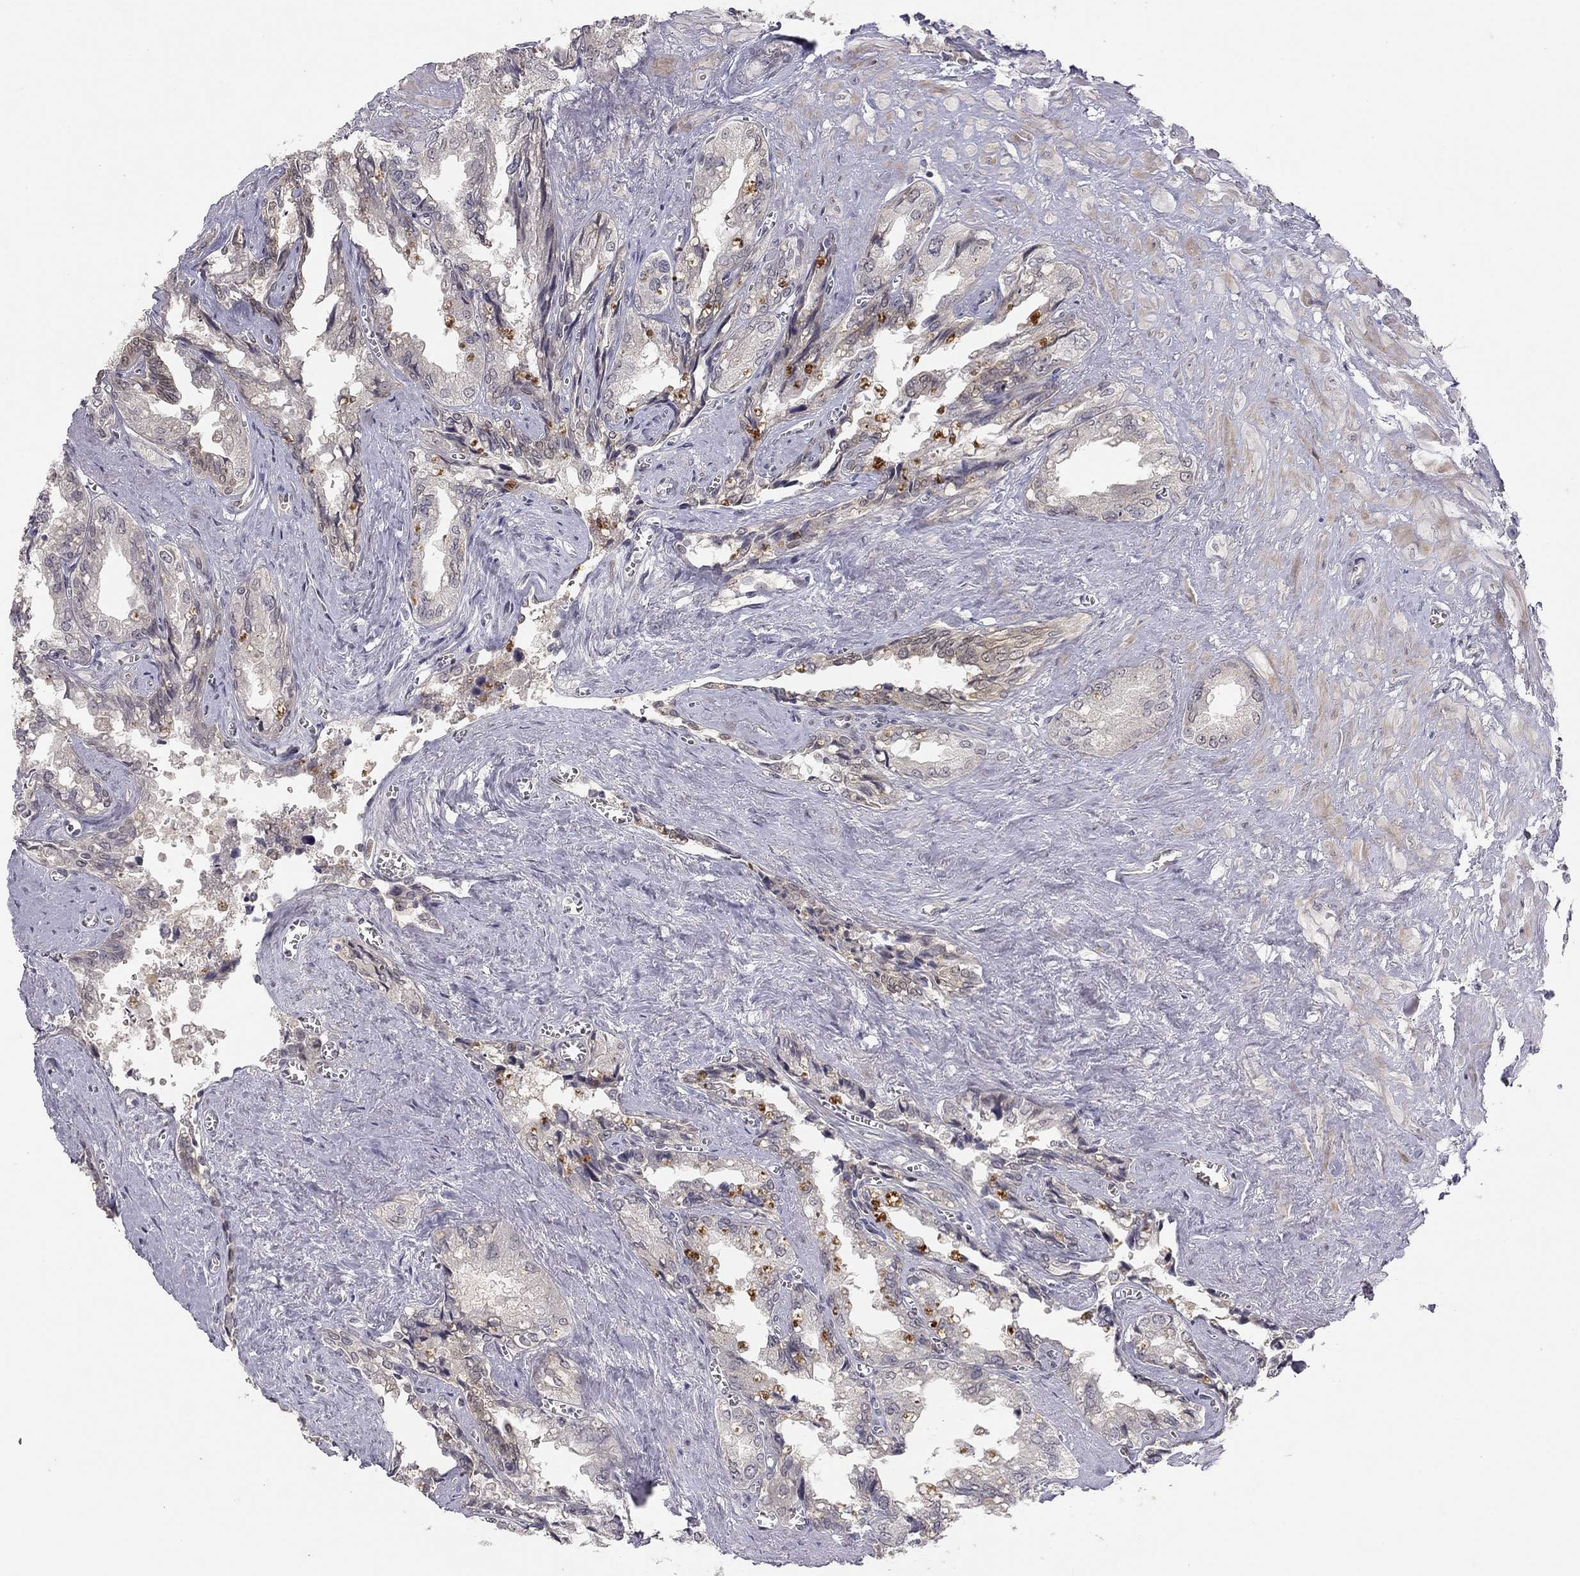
{"staining": {"intensity": "weak", "quantity": "<25%", "location": "cytoplasmic/membranous"}, "tissue": "seminal vesicle", "cell_type": "Glandular cells", "image_type": "normal", "snomed": [{"axis": "morphology", "description": "Normal tissue, NOS"}, {"axis": "topography", "description": "Seminal veicle"}], "caption": "Benign seminal vesicle was stained to show a protein in brown. There is no significant expression in glandular cells.", "gene": "STXBP6", "patient": {"sex": "male", "age": 67}}